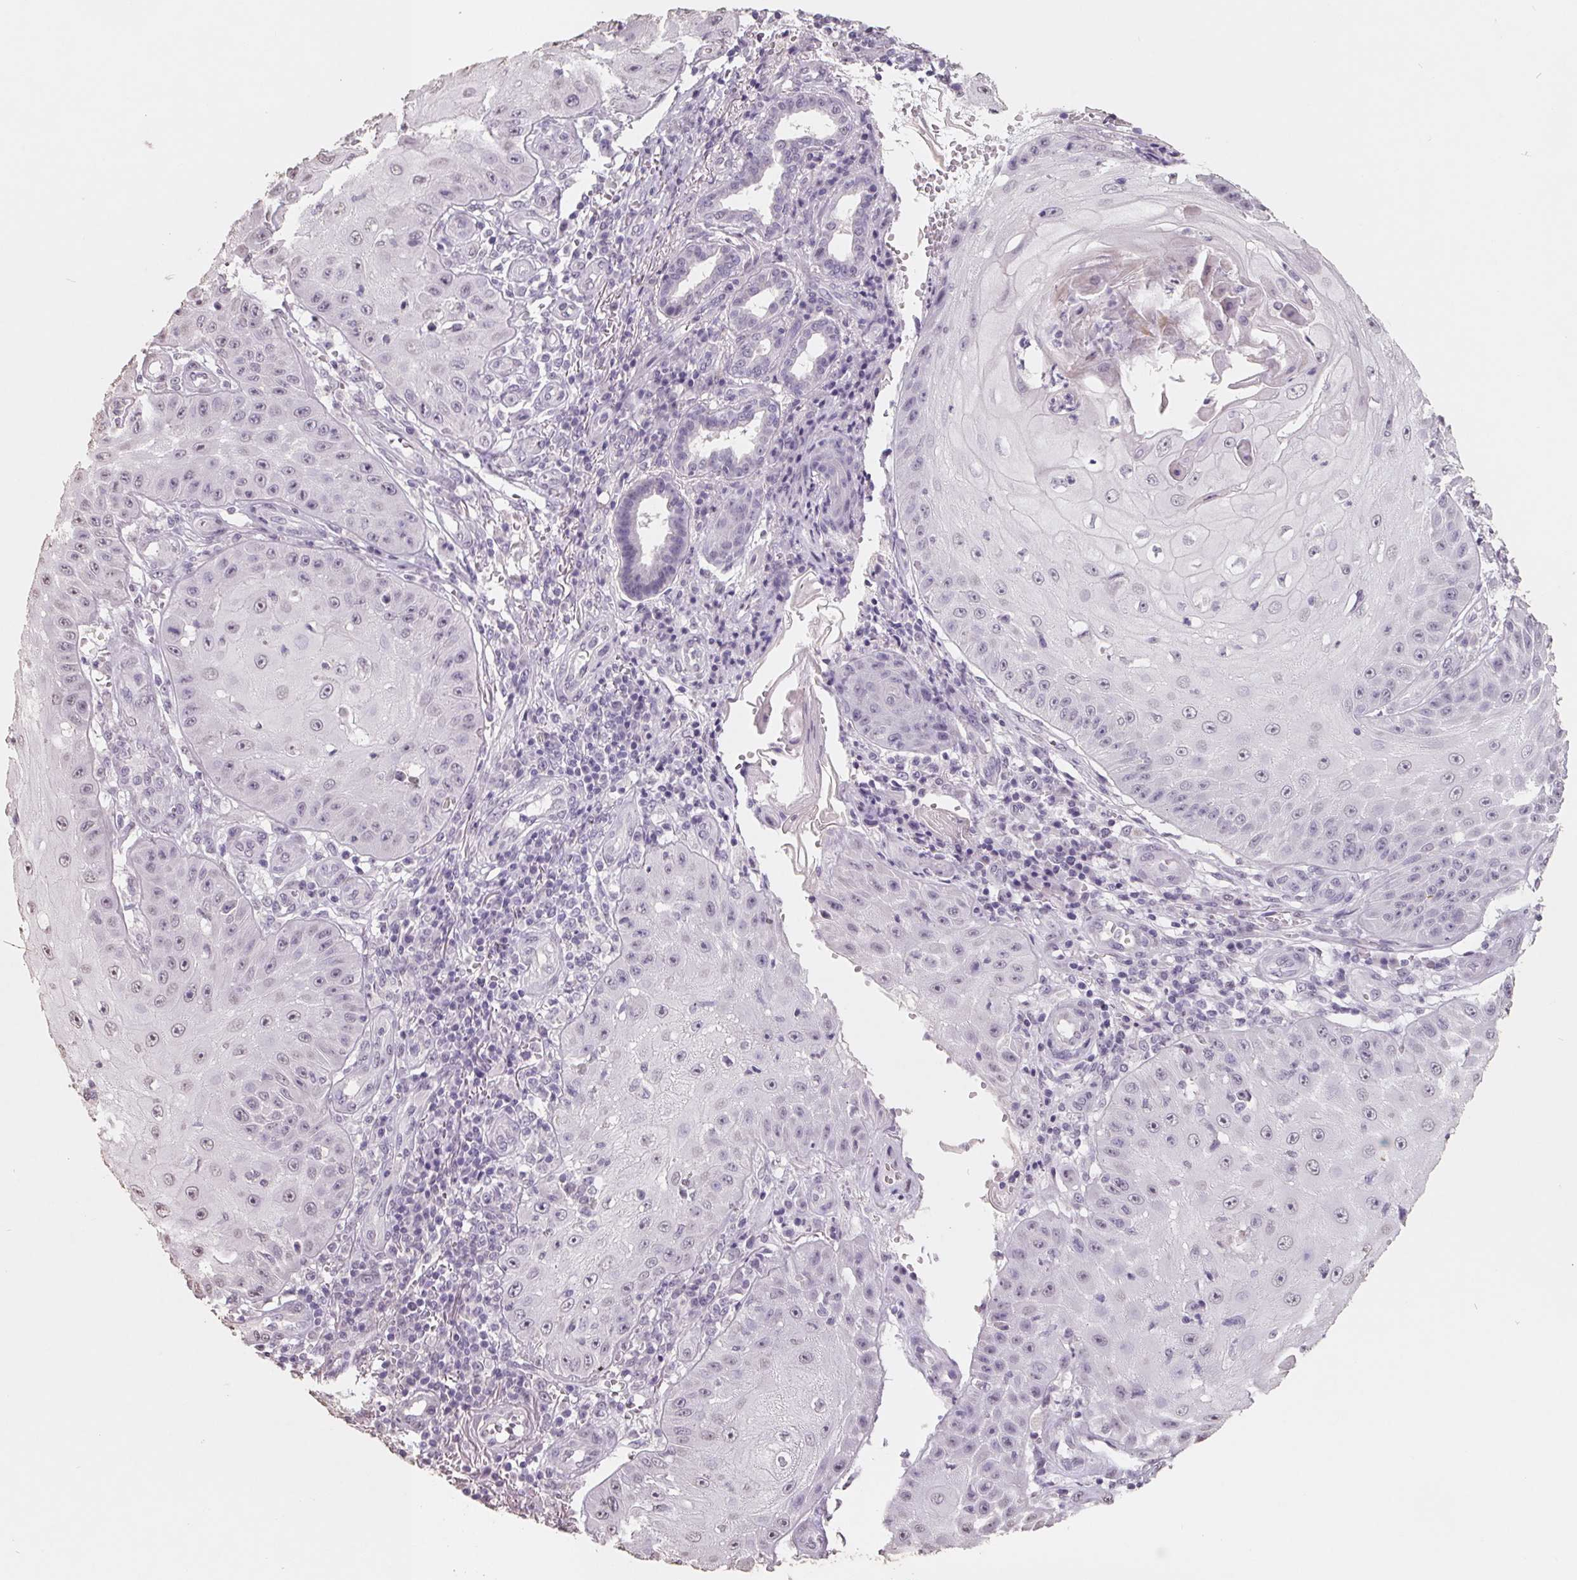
{"staining": {"intensity": "weak", "quantity": "<25%", "location": "nuclear"}, "tissue": "skin cancer", "cell_type": "Tumor cells", "image_type": "cancer", "snomed": [{"axis": "morphology", "description": "Squamous cell carcinoma, NOS"}, {"axis": "topography", "description": "Skin"}], "caption": "The histopathology image shows no staining of tumor cells in squamous cell carcinoma (skin).", "gene": "FTCD", "patient": {"sex": "male", "age": 70}}